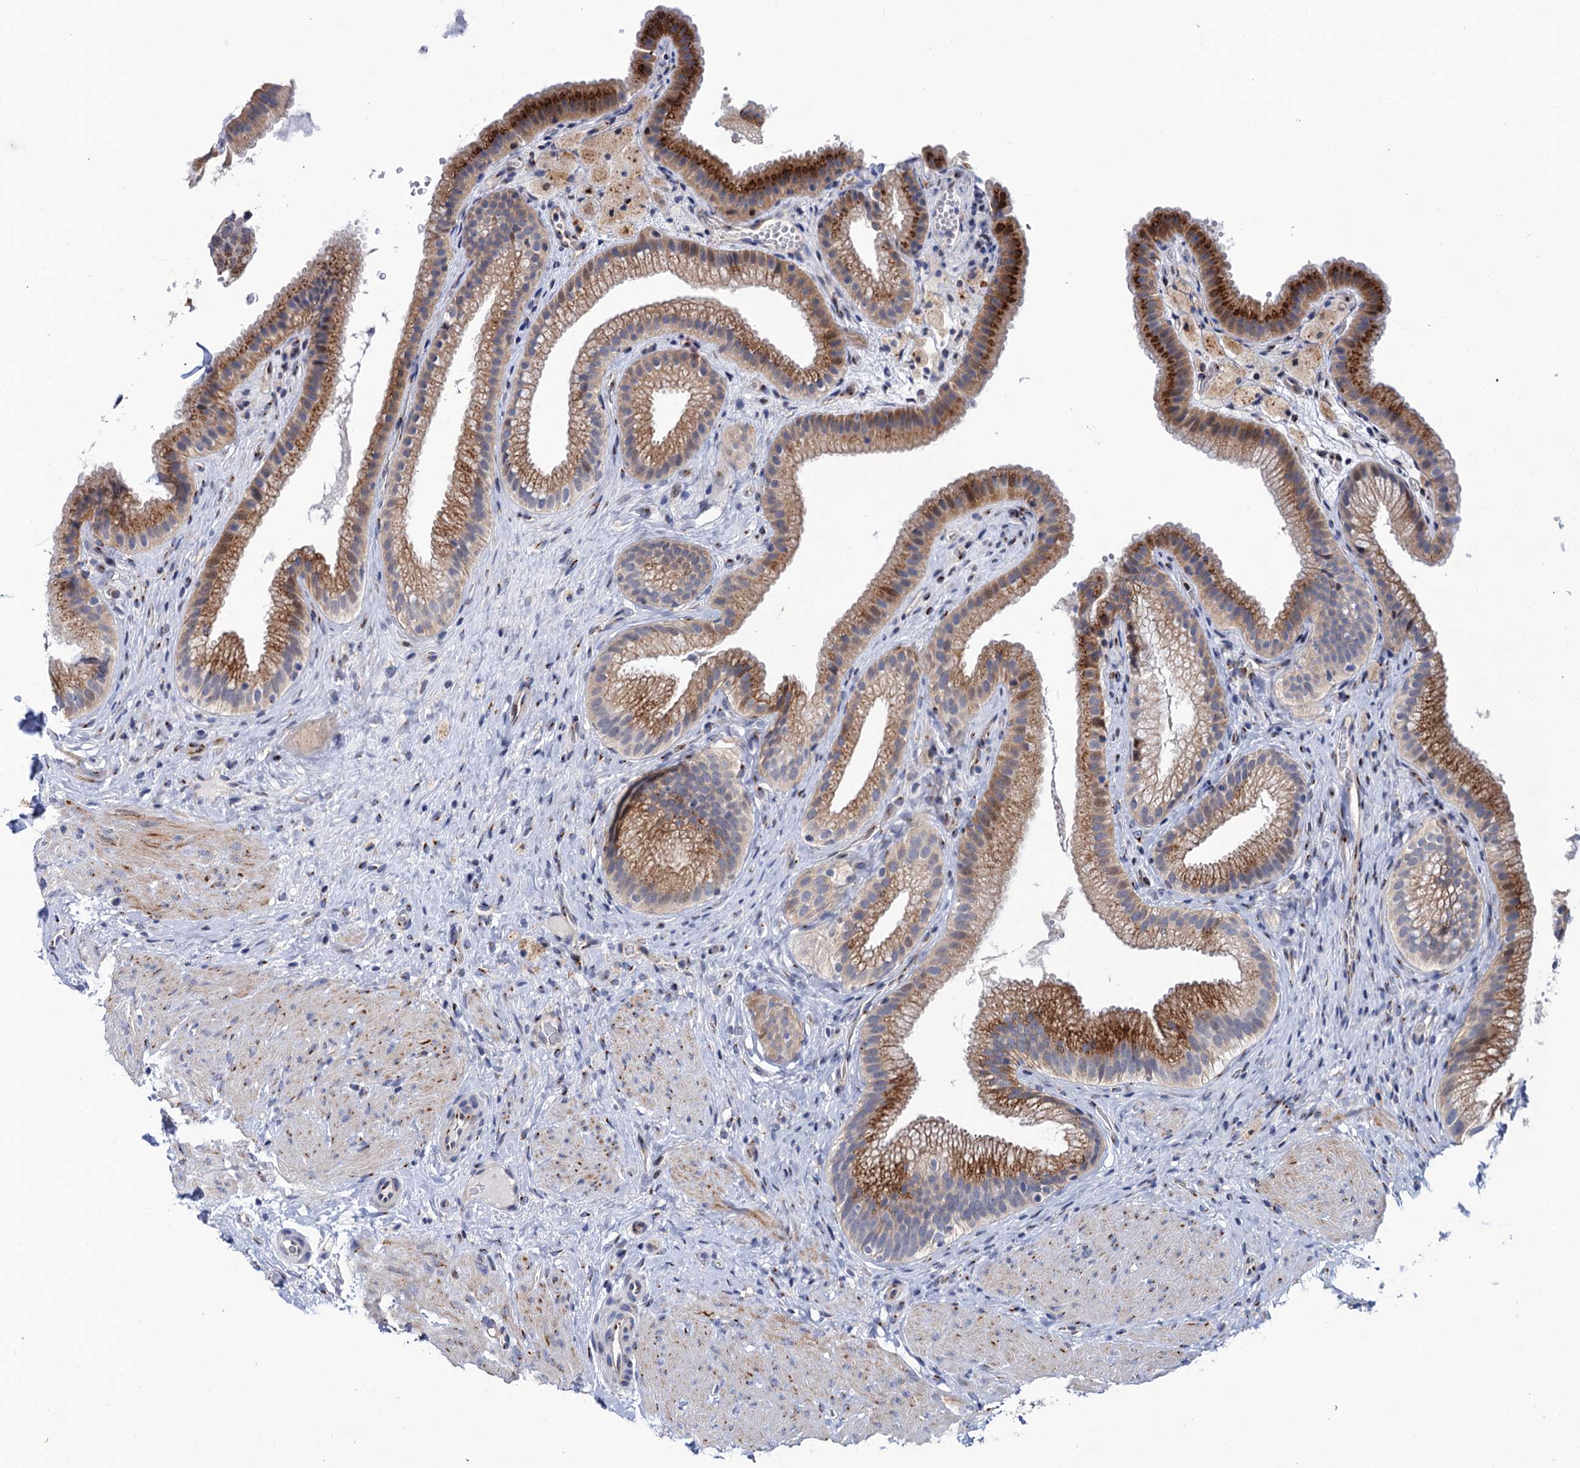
{"staining": {"intensity": "strong", "quantity": ">75%", "location": "cytoplasmic/membranous"}, "tissue": "gallbladder", "cell_type": "Glandular cells", "image_type": "normal", "snomed": [{"axis": "morphology", "description": "Normal tissue, NOS"}, {"axis": "morphology", "description": "Inflammation, NOS"}, {"axis": "topography", "description": "Gallbladder"}], "caption": "Immunohistochemistry micrograph of normal gallbladder: gallbladder stained using IHC displays high levels of strong protein expression localized specifically in the cytoplasmic/membranous of glandular cells, appearing as a cytoplasmic/membranous brown color.", "gene": "THAP2", "patient": {"sex": "male", "age": 51}}